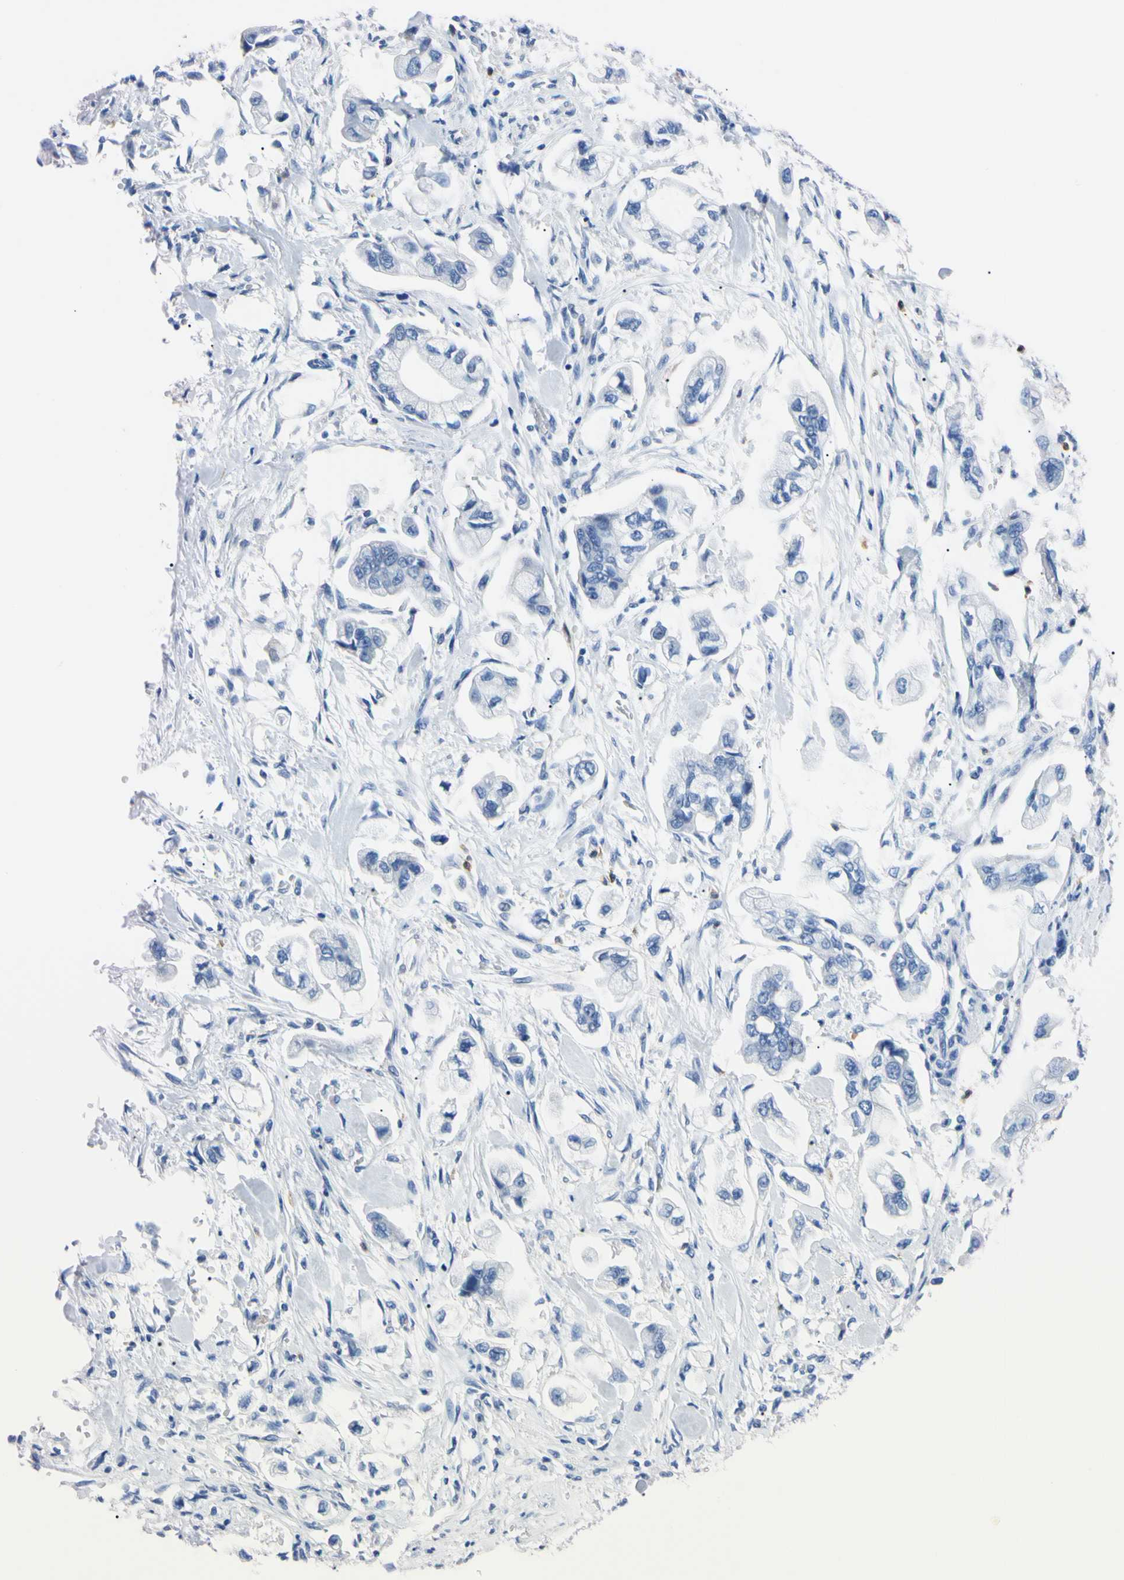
{"staining": {"intensity": "negative", "quantity": "none", "location": "none"}, "tissue": "stomach cancer", "cell_type": "Tumor cells", "image_type": "cancer", "snomed": [{"axis": "morphology", "description": "Adenocarcinoma, NOS"}, {"axis": "topography", "description": "Stomach"}], "caption": "Immunohistochemistry photomicrograph of human stomach adenocarcinoma stained for a protein (brown), which shows no expression in tumor cells.", "gene": "NCF4", "patient": {"sex": "male", "age": 62}}